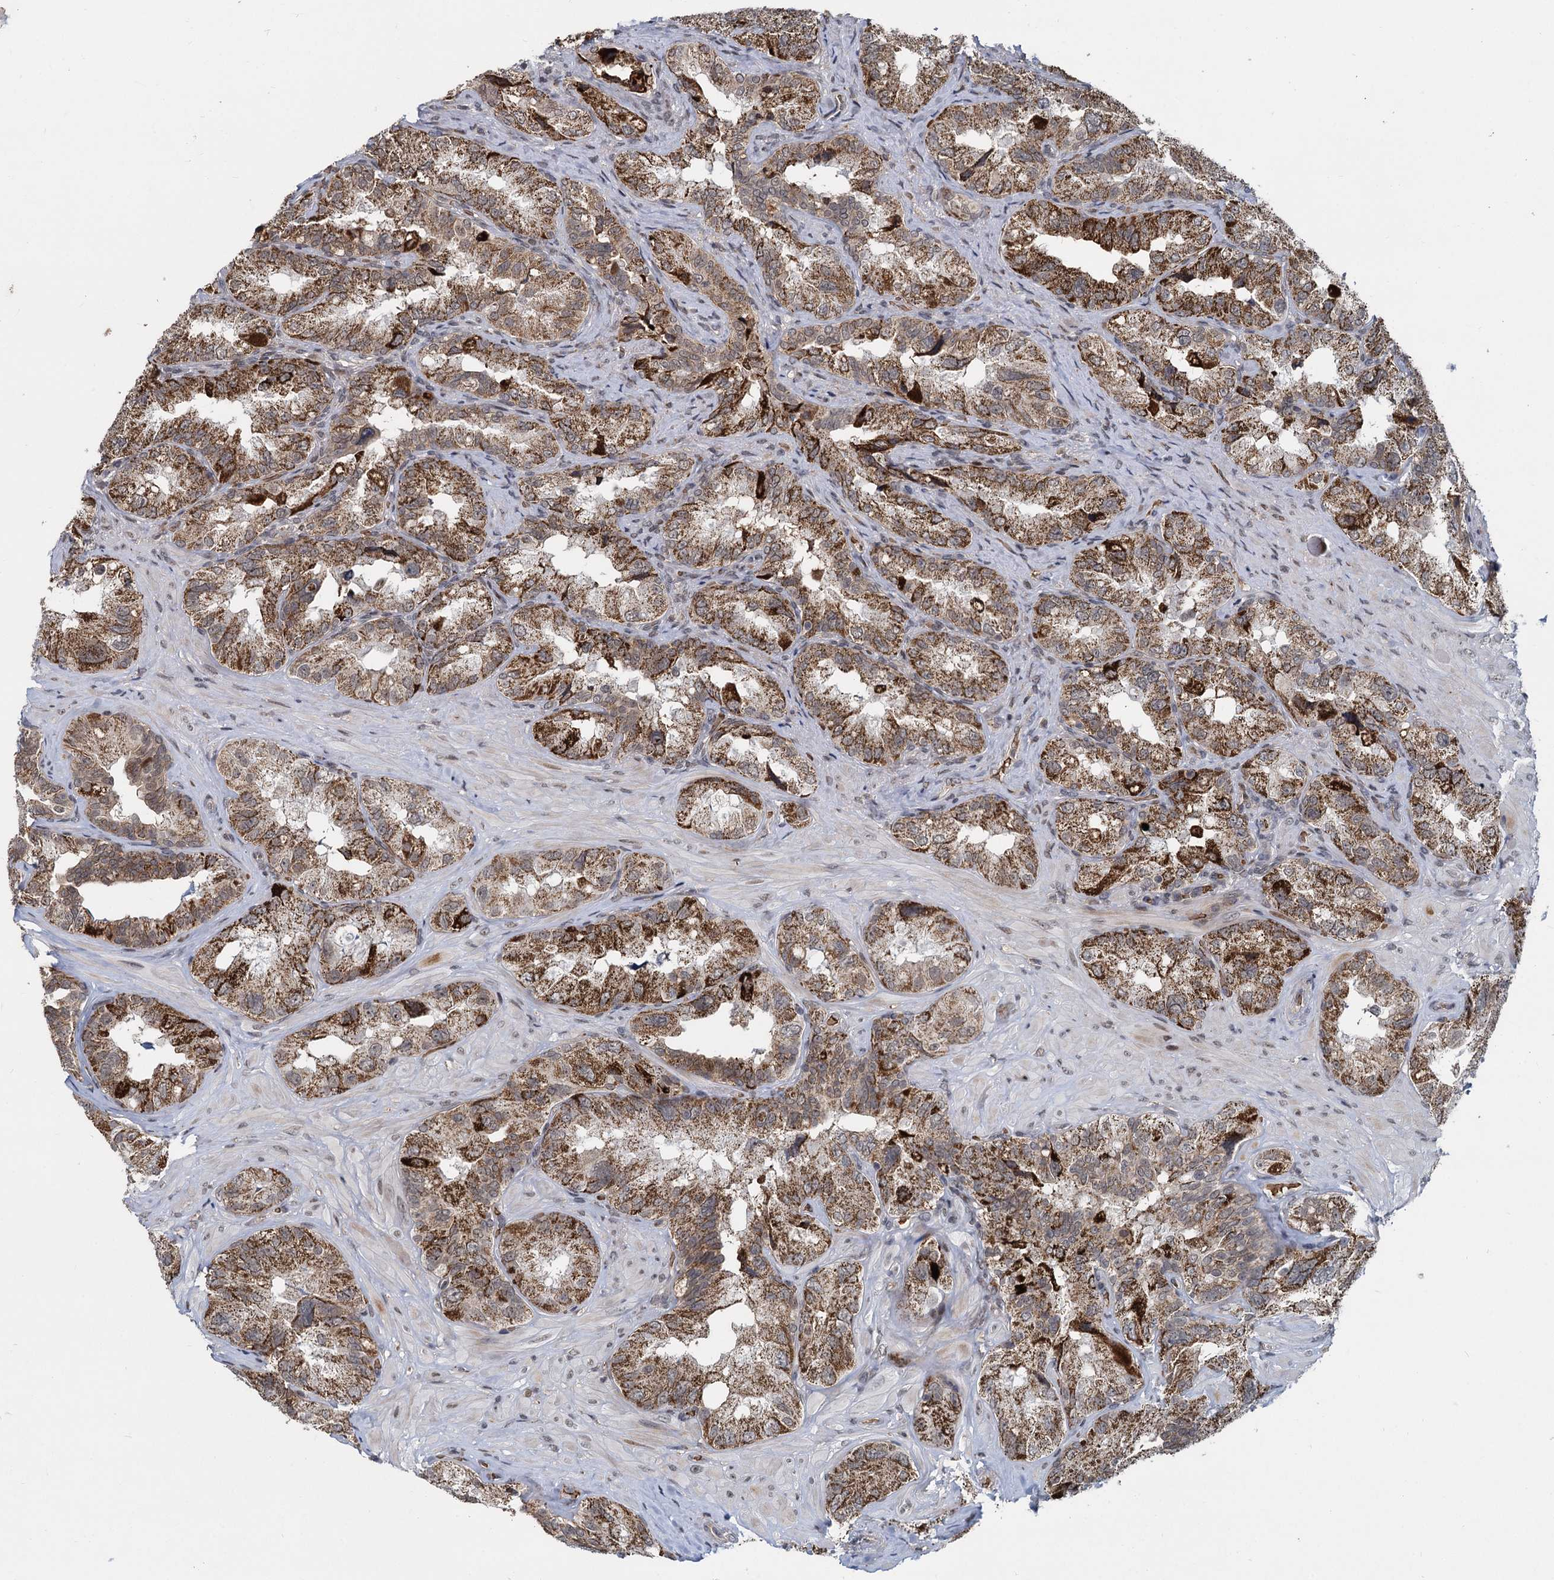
{"staining": {"intensity": "strong", "quantity": "25%-75%", "location": "cytoplasmic/membranous"}, "tissue": "seminal vesicle", "cell_type": "Glandular cells", "image_type": "normal", "snomed": [{"axis": "morphology", "description": "Normal tissue, NOS"}, {"axis": "topography", "description": "Seminal veicle"}, {"axis": "topography", "description": "Peripheral nerve tissue"}], "caption": "This is an image of immunohistochemistry staining of normal seminal vesicle, which shows strong positivity in the cytoplasmic/membranous of glandular cells.", "gene": "FANCI", "patient": {"sex": "male", "age": 67}}